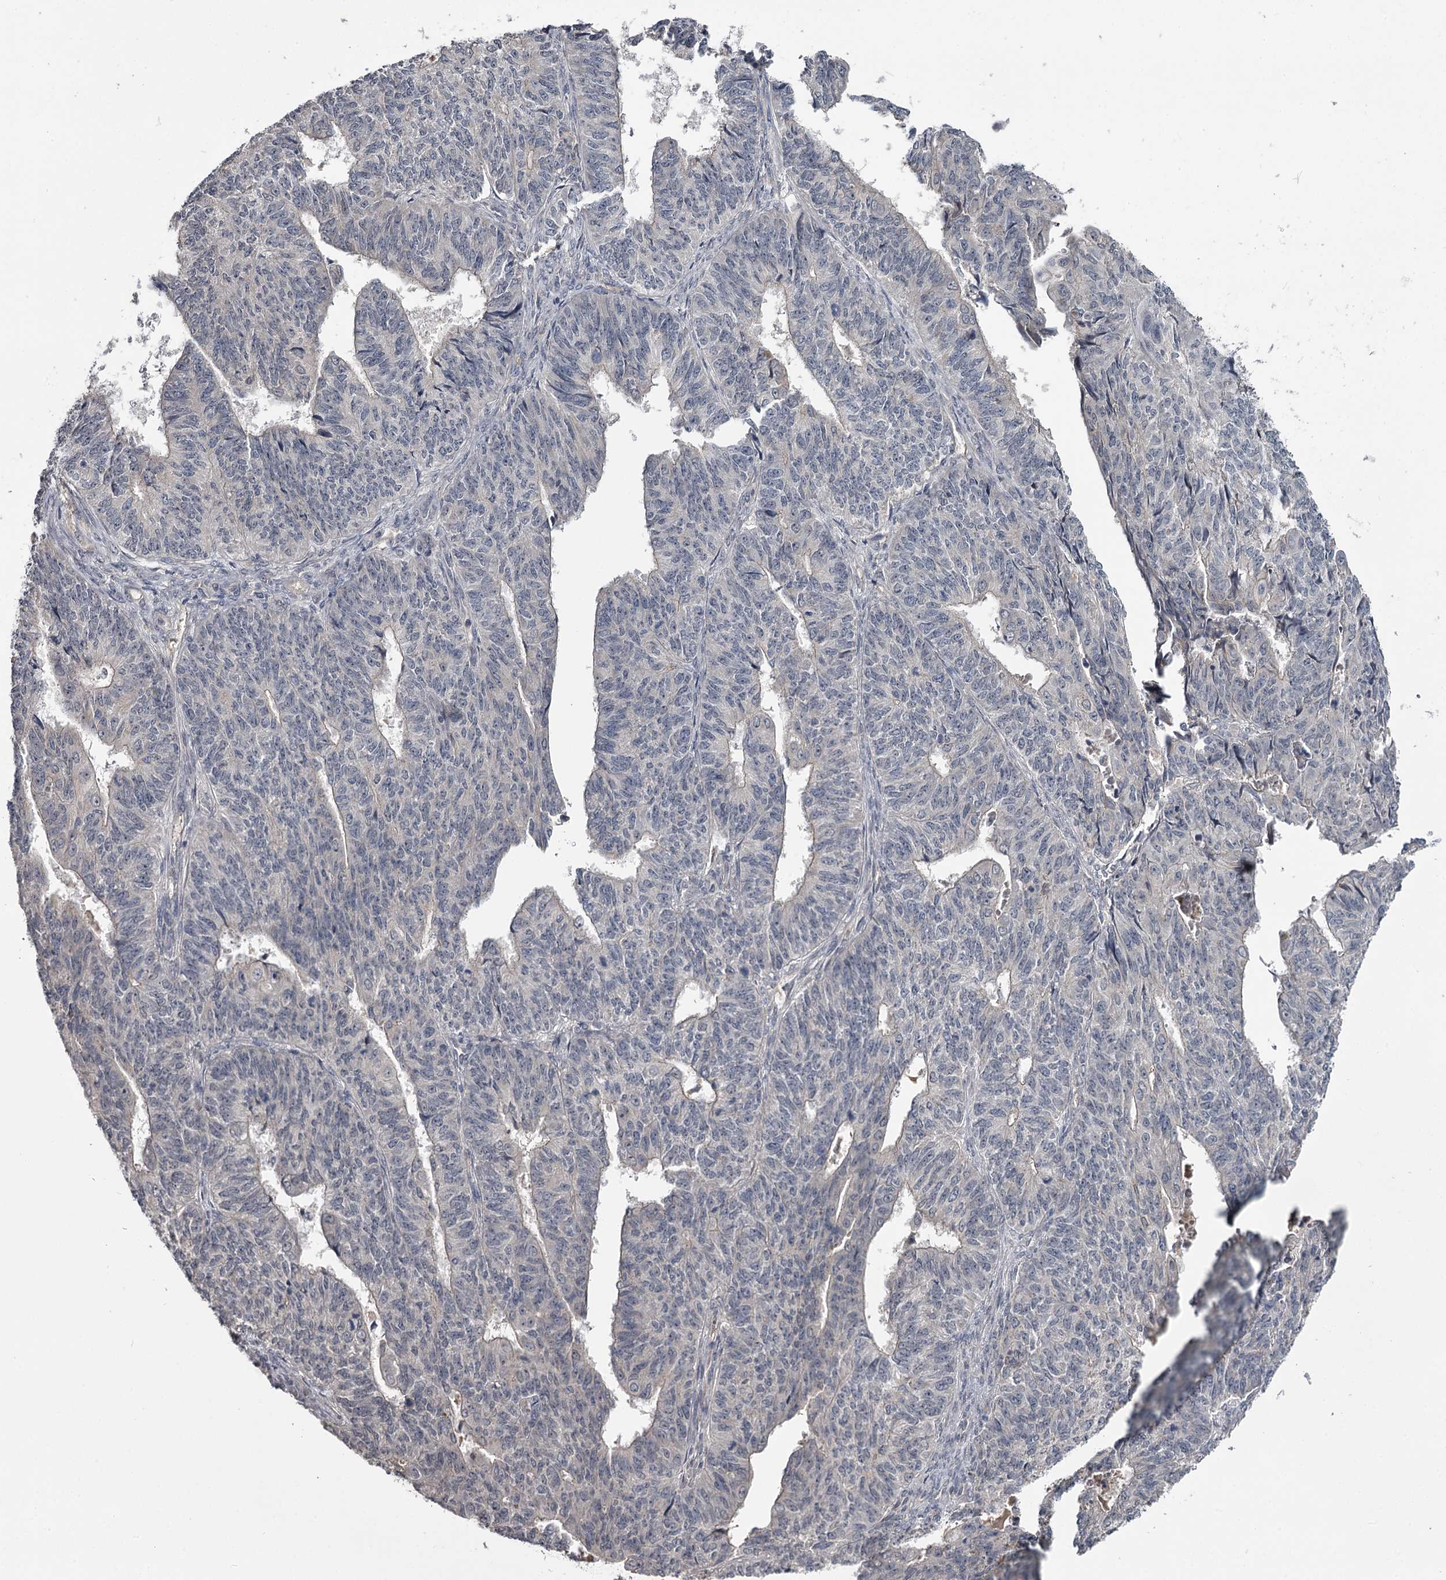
{"staining": {"intensity": "negative", "quantity": "none", "location": "none"}, "tissue": "endometrial cancer", "cell_type": "Tumor cells", "image_type": "cancer", "snomed": [{"axis": "morphology", "description": "Adenocarcinoma, NOS"}, {"axis": "topography", "description": "Endometrium"}], "caption": "This is a histopathology image of immunohistochemistry (IHC) staining of endometrial cancer, which shows no positivity in tumor cells.", "gene": "CWF19L2", "patient": {"sex": "female", "age": 32}}